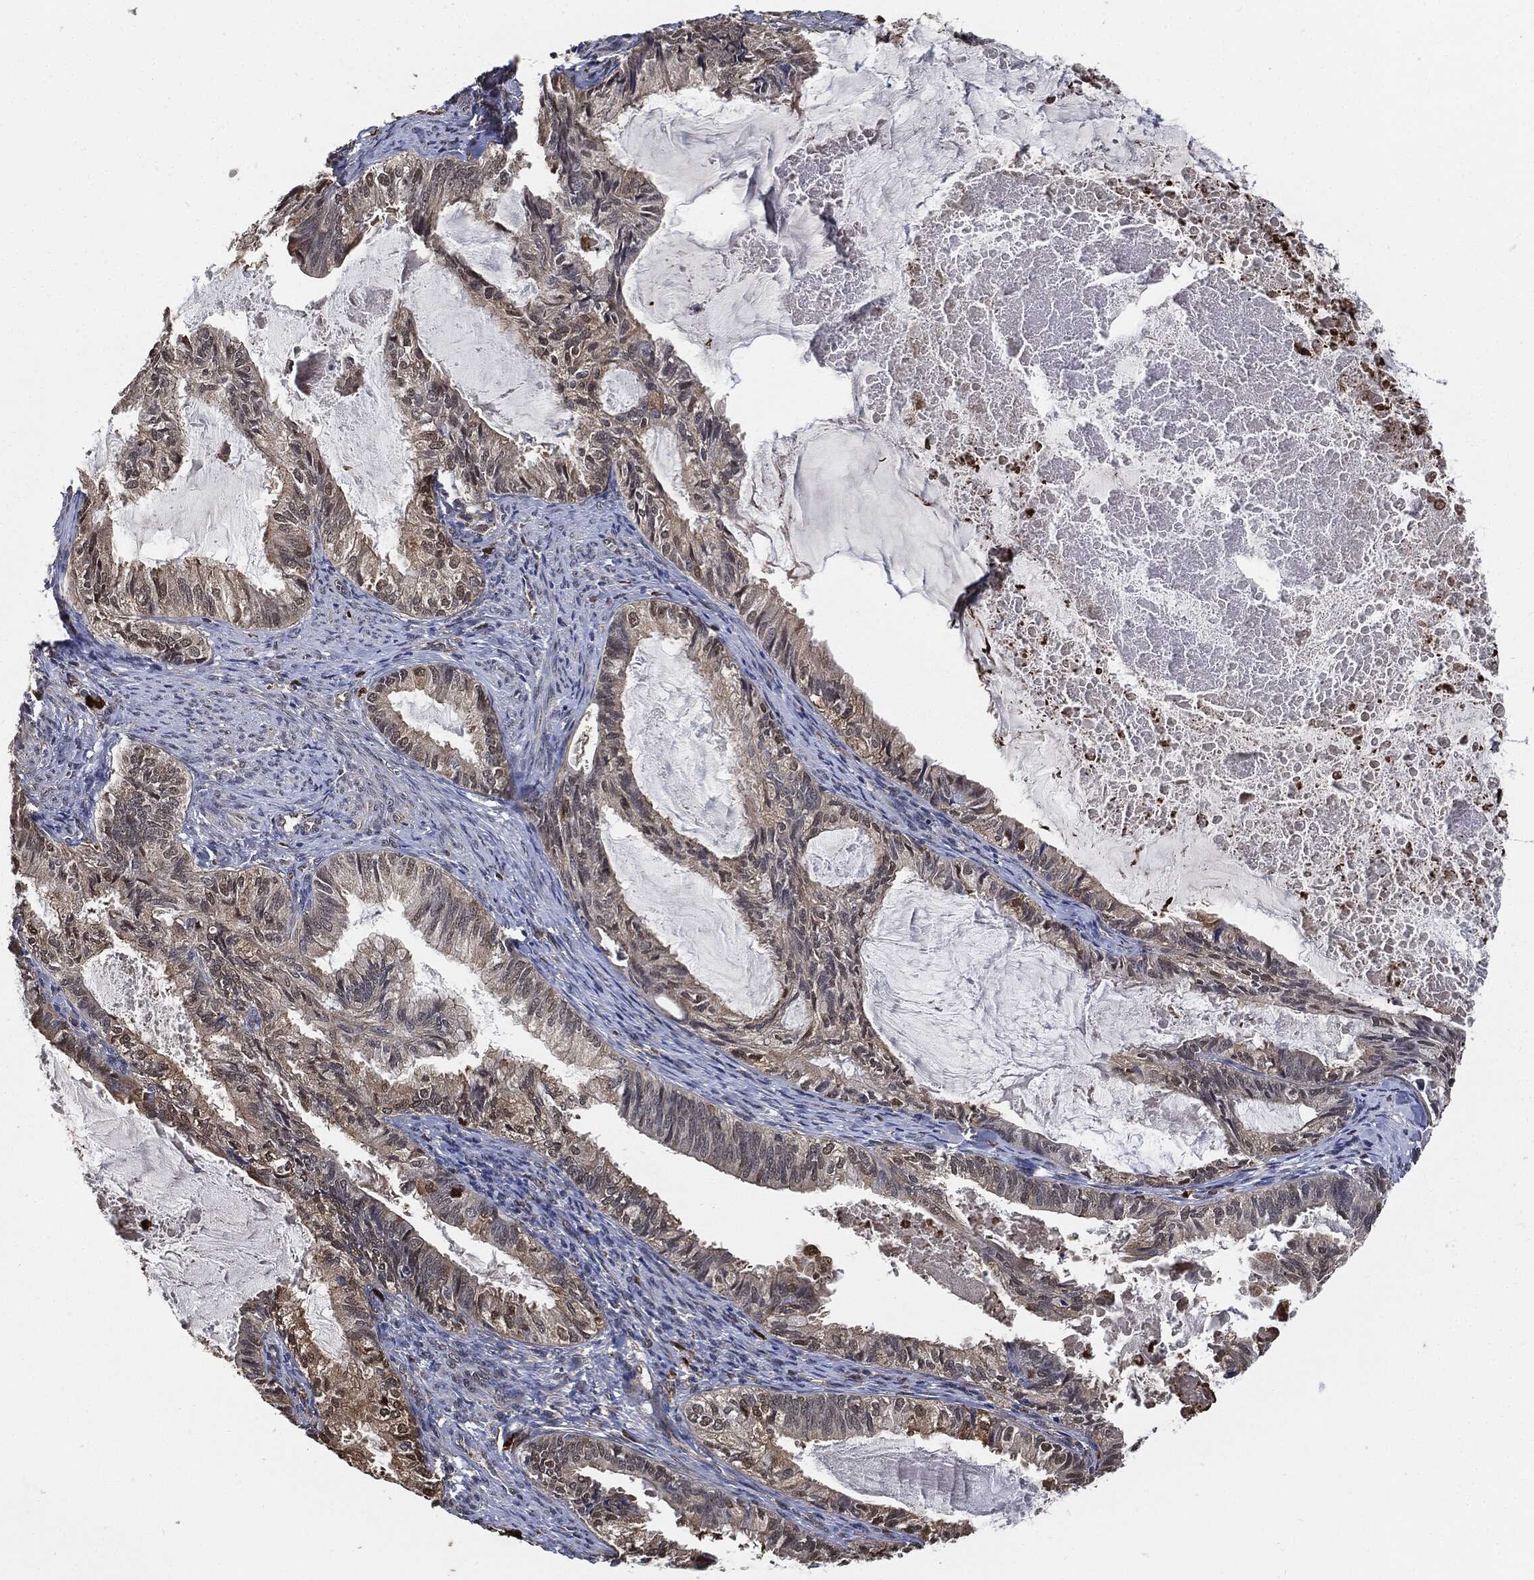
{"staining": {"intensity": "weak", "quantity": "25%-75%", "location": "cytoplasmic/membranous"}, "tissue": "endometrial cancer", "cell_type": "Tumor cells", "image_type": "cancer", "snomed": [{"axis": "morphology", "description": "Adenocarcinoma, NOS"}, {"axis": "topography", "description": "Endometrium"}], "caption": "This is an image of immunohistochemistry (IHC) staining of endometrial adenocarcinoma, which shows weak expression in the cytoplasmic/membranous of tumor cells.", "gene": "S100A9", "patient": {"sex": "female", "age": 86}}